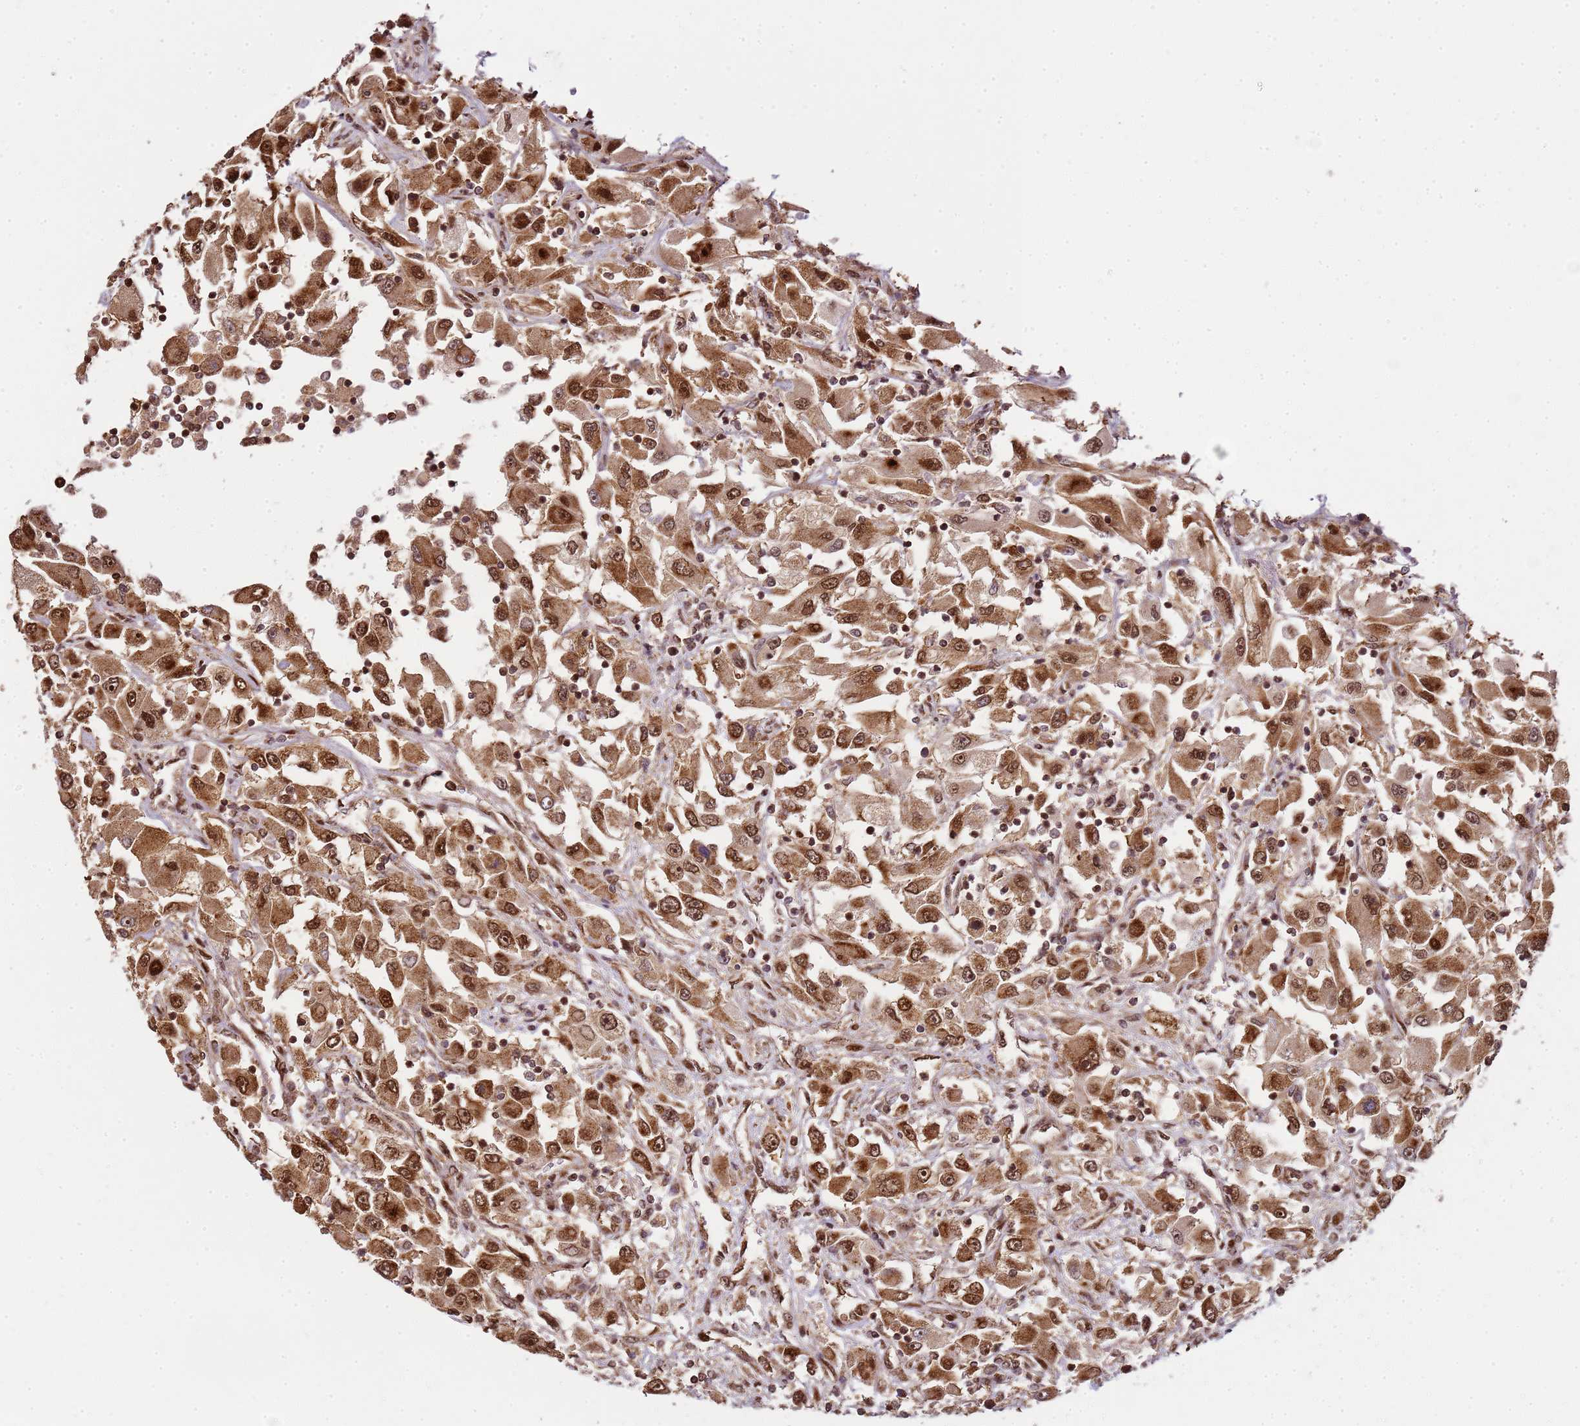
{"staining": {"intensity": "strong", "quantity": ">75%", "location": "cytoplasmic/membranous,nuclear"}, "tissue": "renal cancer", "cell_type": "Tumor cells", "image_type": "cancer", "snomed": [{"axis": "morphology", "description": "Adenocarcinoma, NOS"}, {"axis": "topography", "description": "Kidney"}], "caption": "There is high levels of strong cytoplasmic/membranous and nuclear staining in tumor cells of renal cancer (adenocarcinoma), as demonstrated by immunohistochemical staining (brown color).", "gene": "PEX14", "patient": {"sex": "female", "age": 52}}